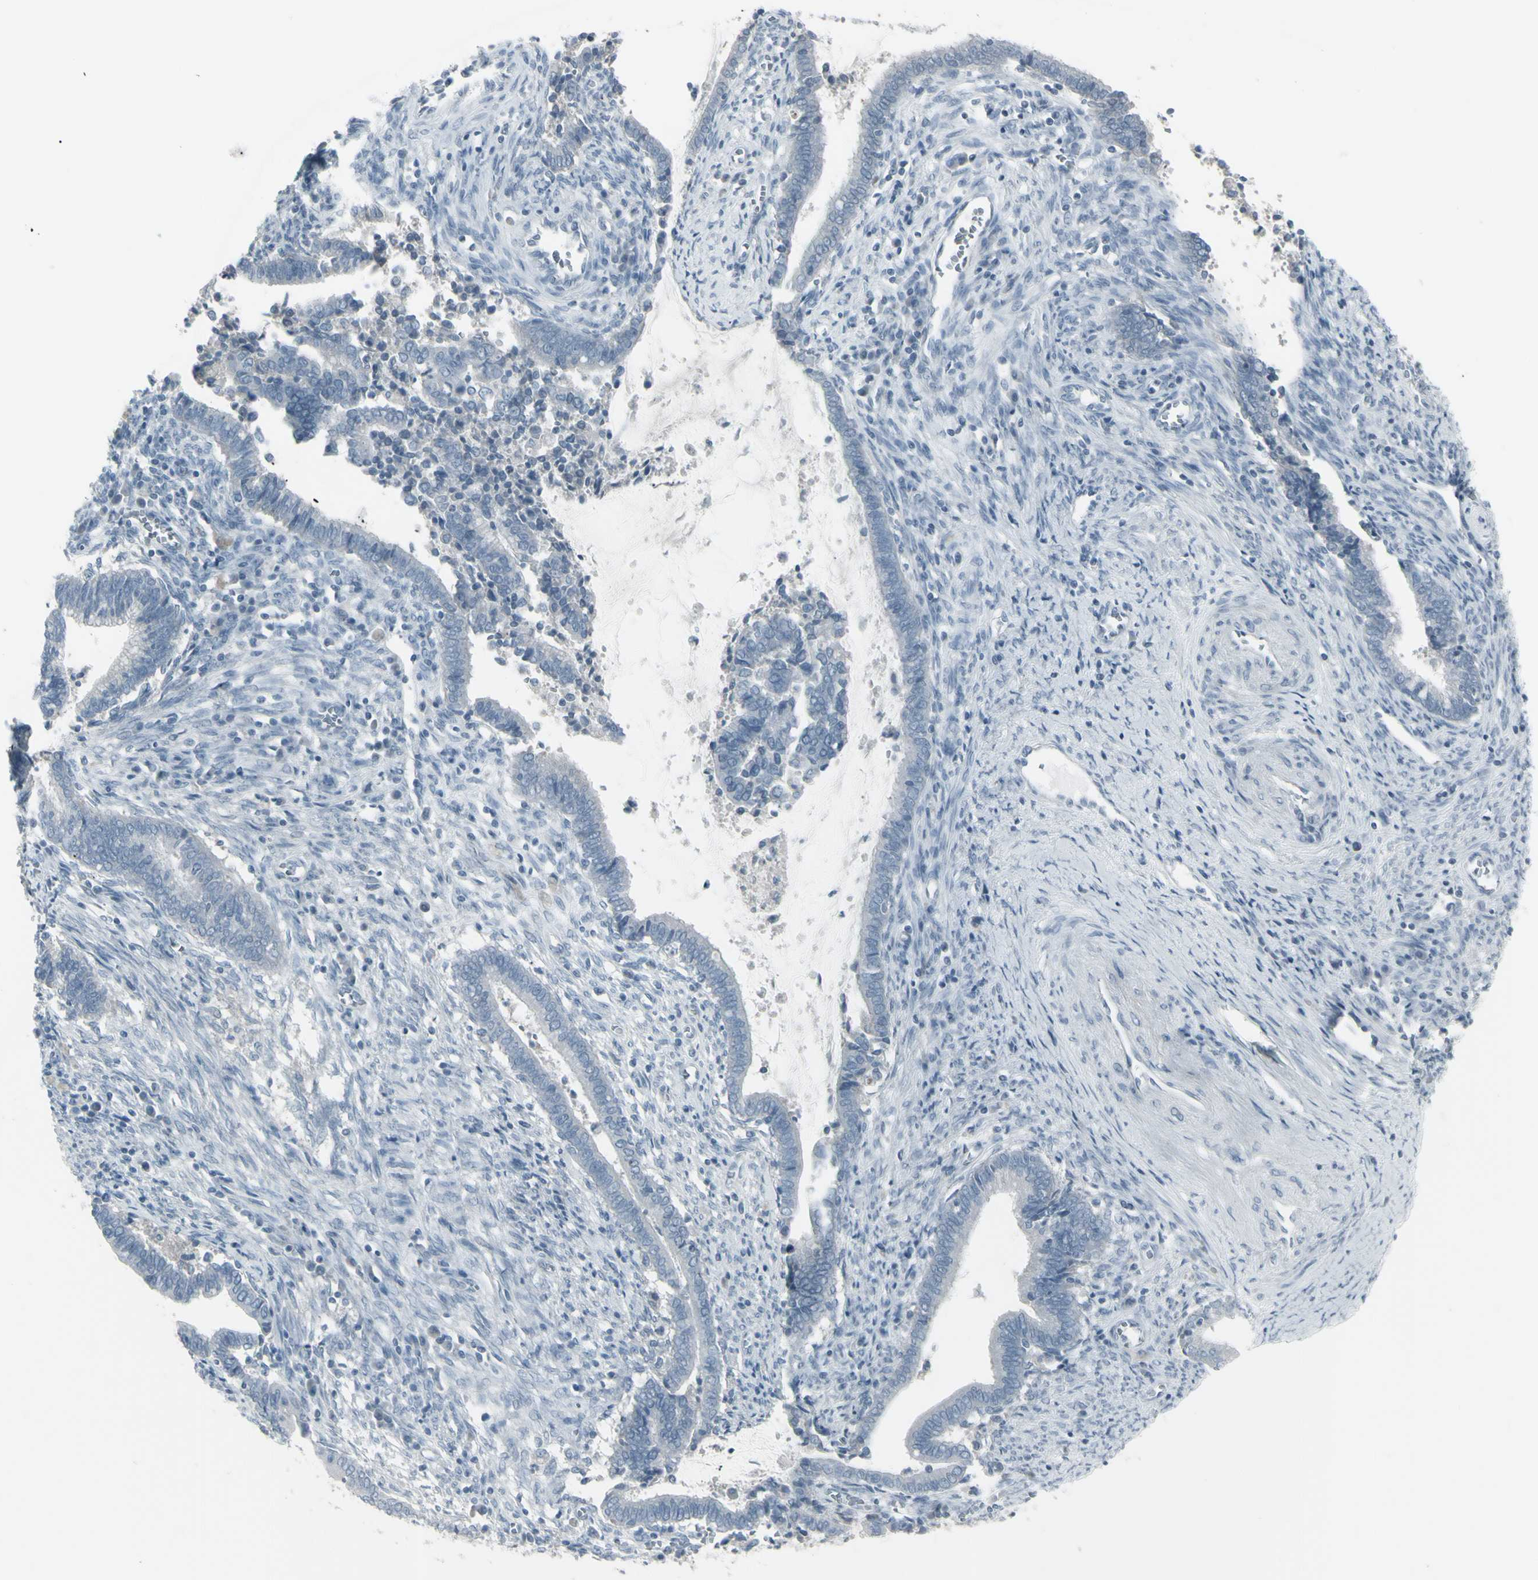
{"staining": {"intensity": "negative", "quantity": "none", "location": "none"}, "tissue": "cervical cancer", "cell_type": "Tumor cells", "image_type": "cancer", "snomed": [{"axis": "morphology", "description": "Adenocarcinoma, NOS"}, {"axis": "topography", "description": "Cervix"}], "caption": "Tumor cells show no significant protein staining in adenocarcinoma (cervical). The staining is performed using DAB brown chromogen with nuclei counter-stained in using hematoxylin.", "gene": "RAB3A", "patient": {"sex": "female", "age": 44}}